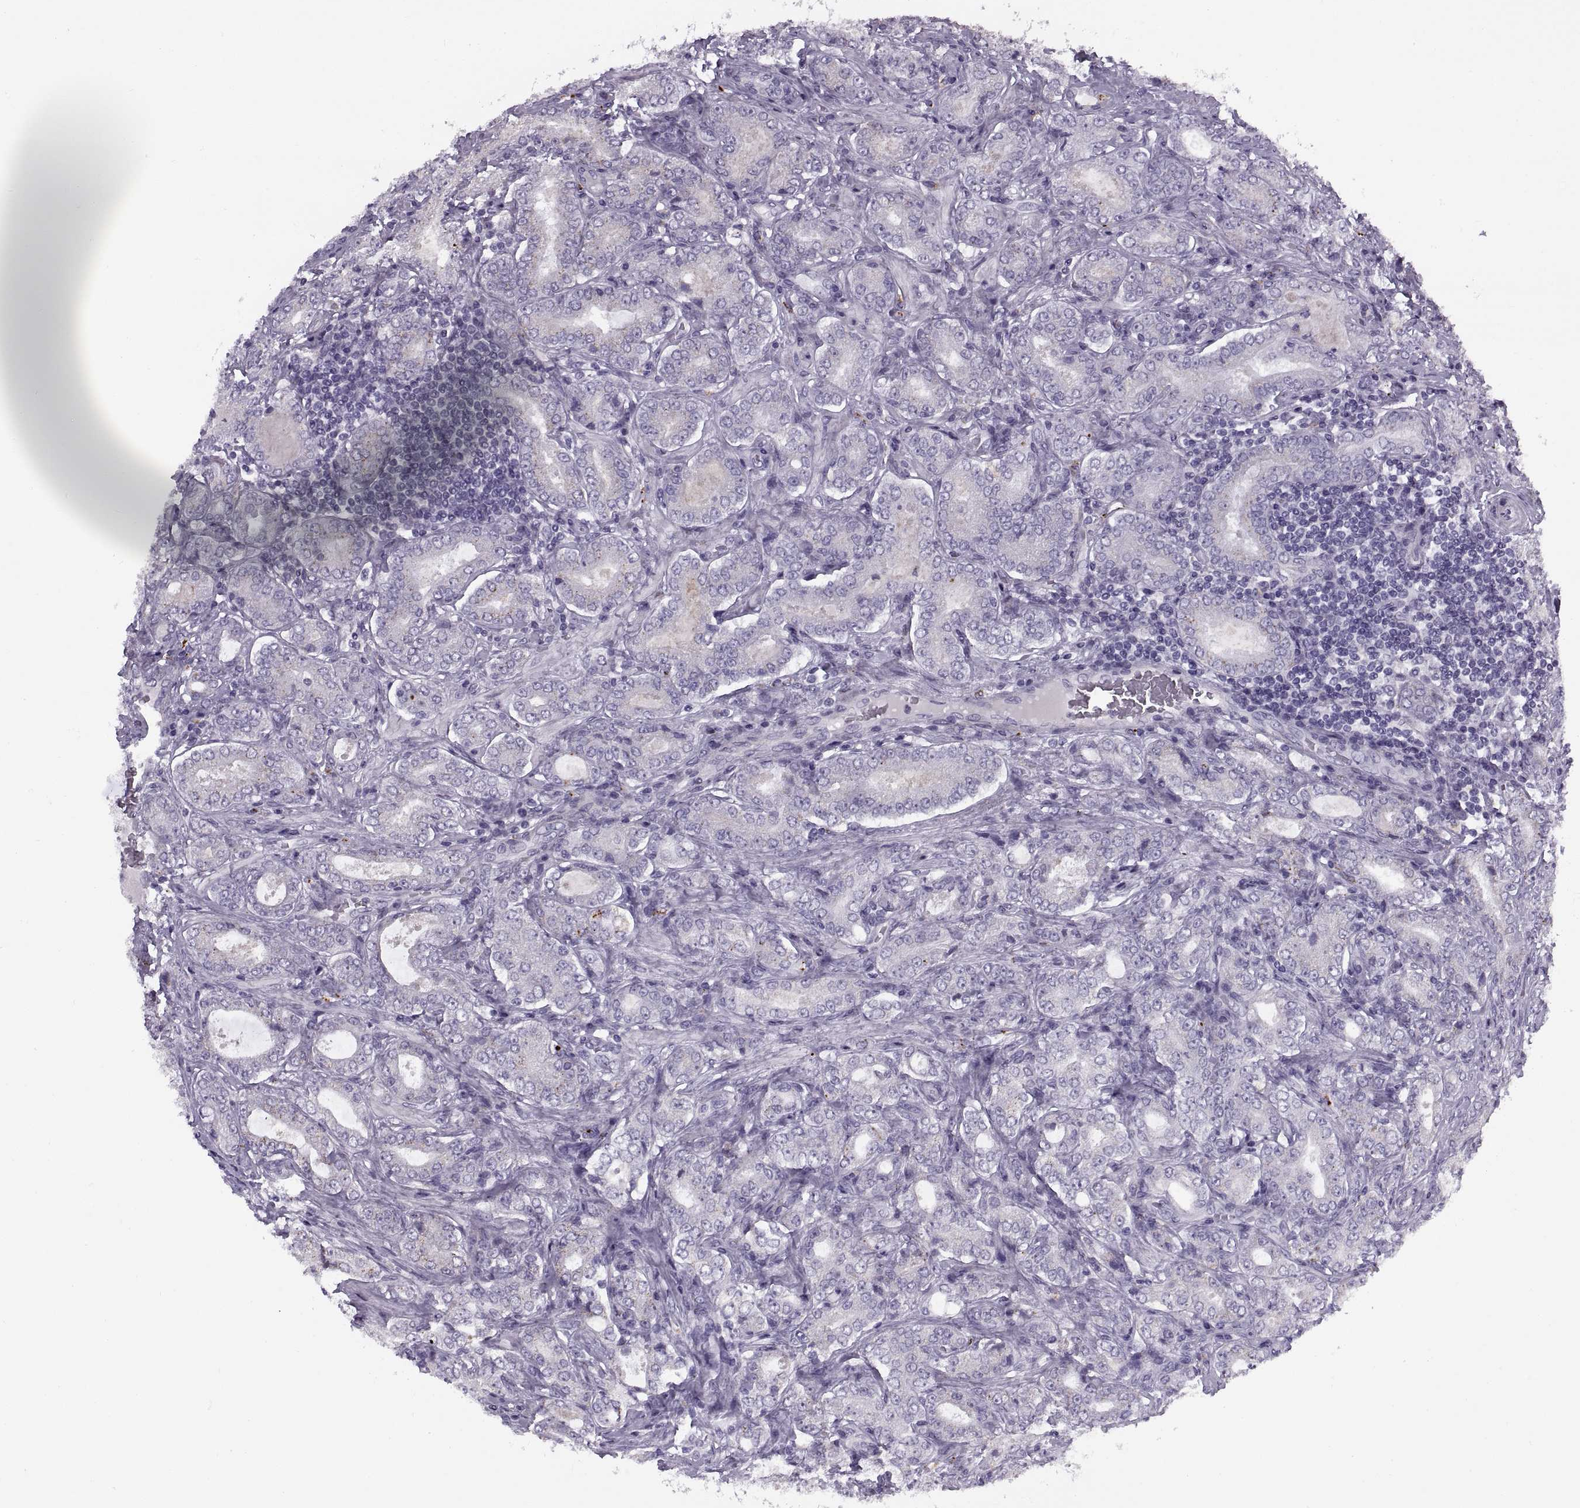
{"staining": {"intensity": "negative", "quantity": "none", "location": "none"}, "tissue": "prostate cancer", "cell_type": "Tumor cells", "image_type": "cancer", "snomed": [{"axis": "morphology", "description": "Adenocarcinoma, NOS"}, {"axis": "topography", "description": "Prostate"}], "caption": "High magnification brightfield microscopy of adenocarcinoma (prostate) stained with DAB (3,3'-diaminobenzidine) (brown) and counterstained with hematoxylin (blue): tumor cells show no significant expression.", "gene": "CALCR", "patient": {"sex": "male", "age": 64}}